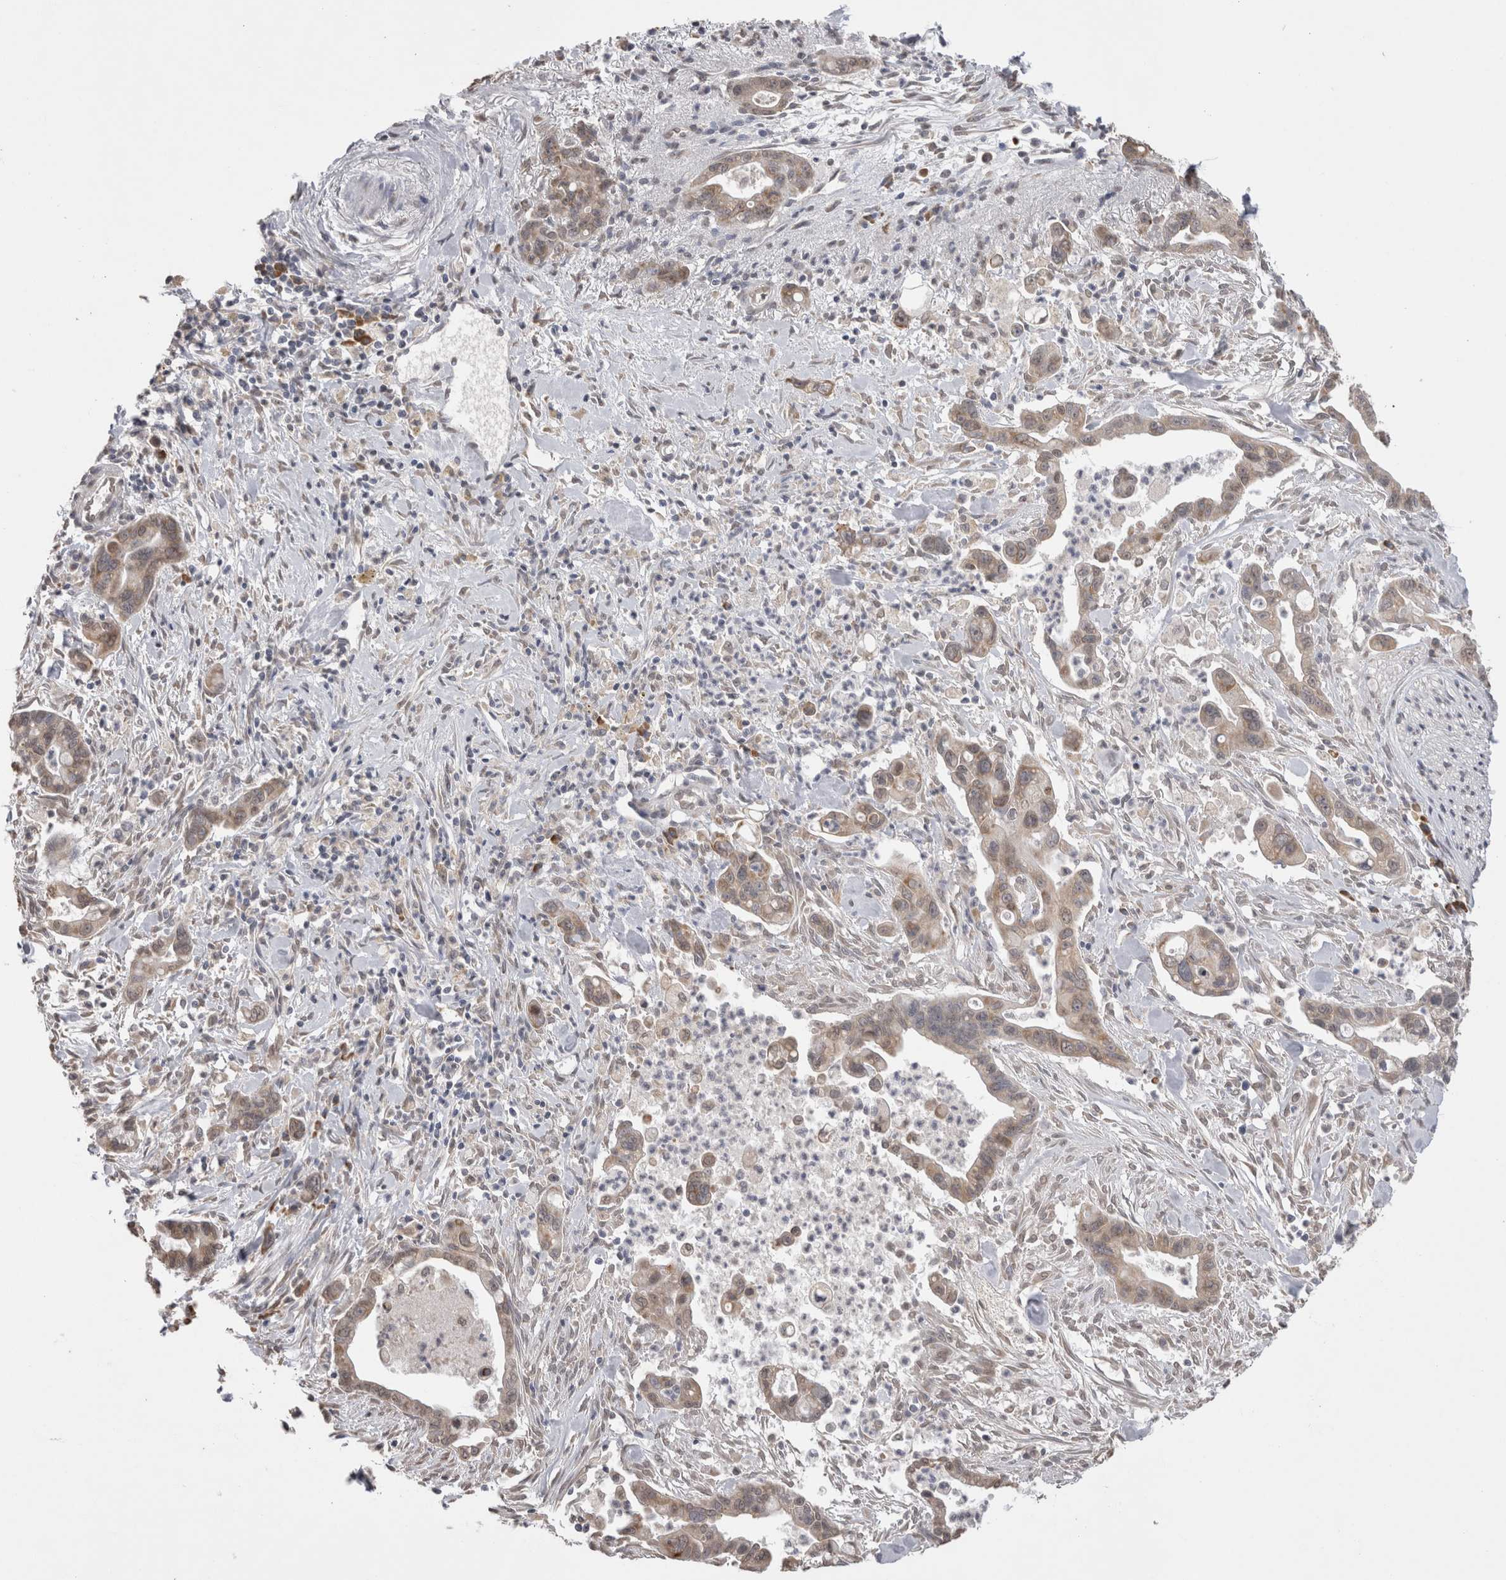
{"staining": {"intensity": "weak", "quantity": ">75%", "location": "cytoplasmic/membranous"}, "tissue": "pancreatic cancer", "cell_type": "Tumor cells", "image_type": "cancer", "snomed": [{"axis": "morphology", "description": "Adenocarcinoma, NOS"}, {"axis": "topography", "description": "Pancreas"}], "caption": "IHC (DAB) staining of human adenocarcinoma (pancreatic) exhibits weak cytoplasmic/membranous protein positivity in approximately >75% of tumor cells. Immunohistochemistry stains the protein of interest in brown and the nuclei are stained blue.", "gene": "NOMO1", "patient": {"sex": "male", "age": 70}}